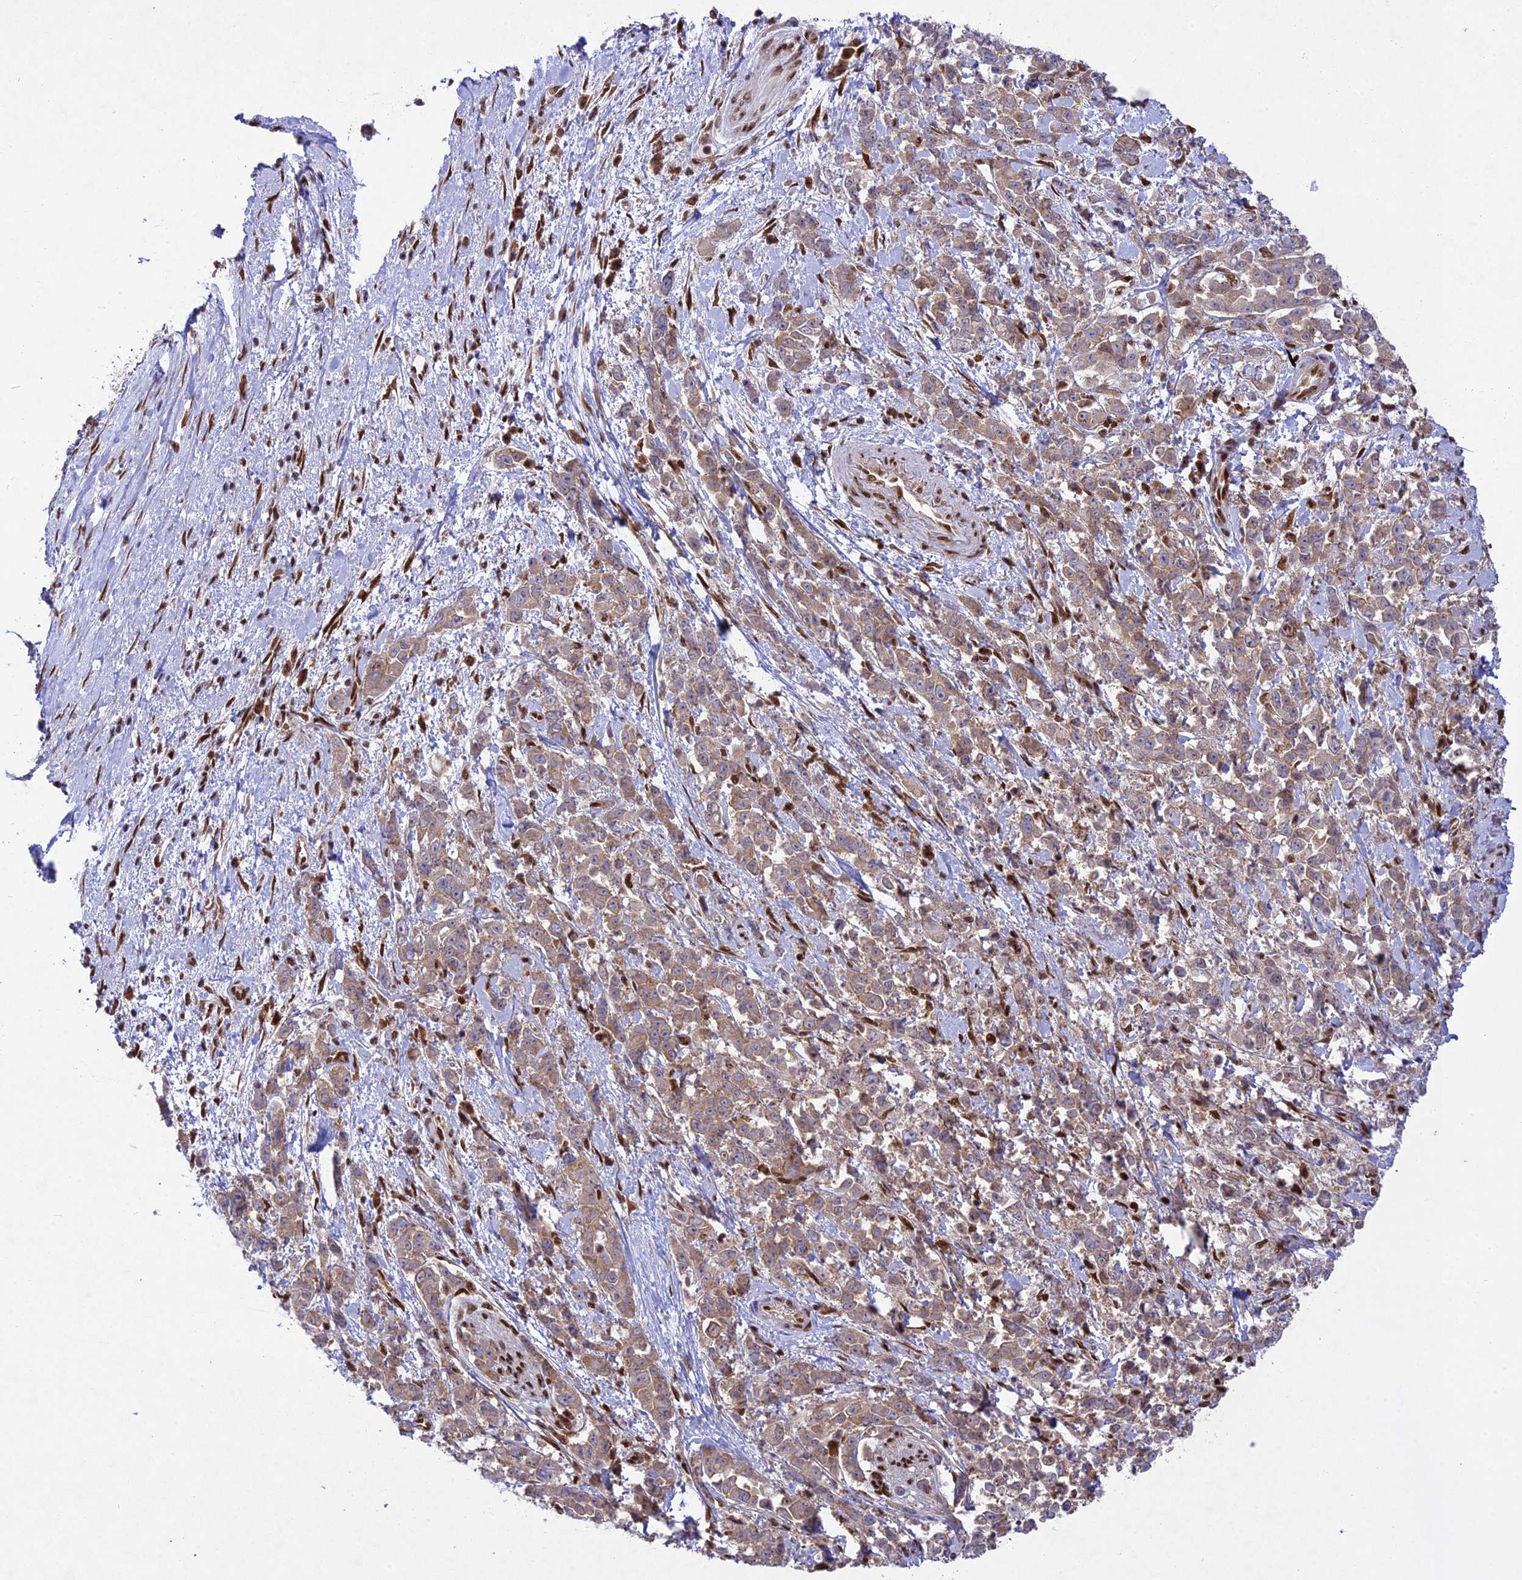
{"staining": {"intensity": "weak", "quantity": ">75%", "location": "cytoplasmic/membranous"}, "tissue": "pancreatic cancer", "cell_type": "Tumor cells", "image_type": "cancer", "snomed": [{"axis": "morphology", "description": "Normal tissue, NOS"}, {"axis": "morphology", "description": "Adenocarcinoma, NOS"}, {"axis": "topography", "description": "Pancreas"}], "caption": "IHC of human pancreatic cancer (adenocarcinoma) exhibits low levels of weak cytoplasmic/membranous staining in approximately >75% of tumor cells.", "gene": "DDX1", "patient": {"sex": "female", "age": 64}}